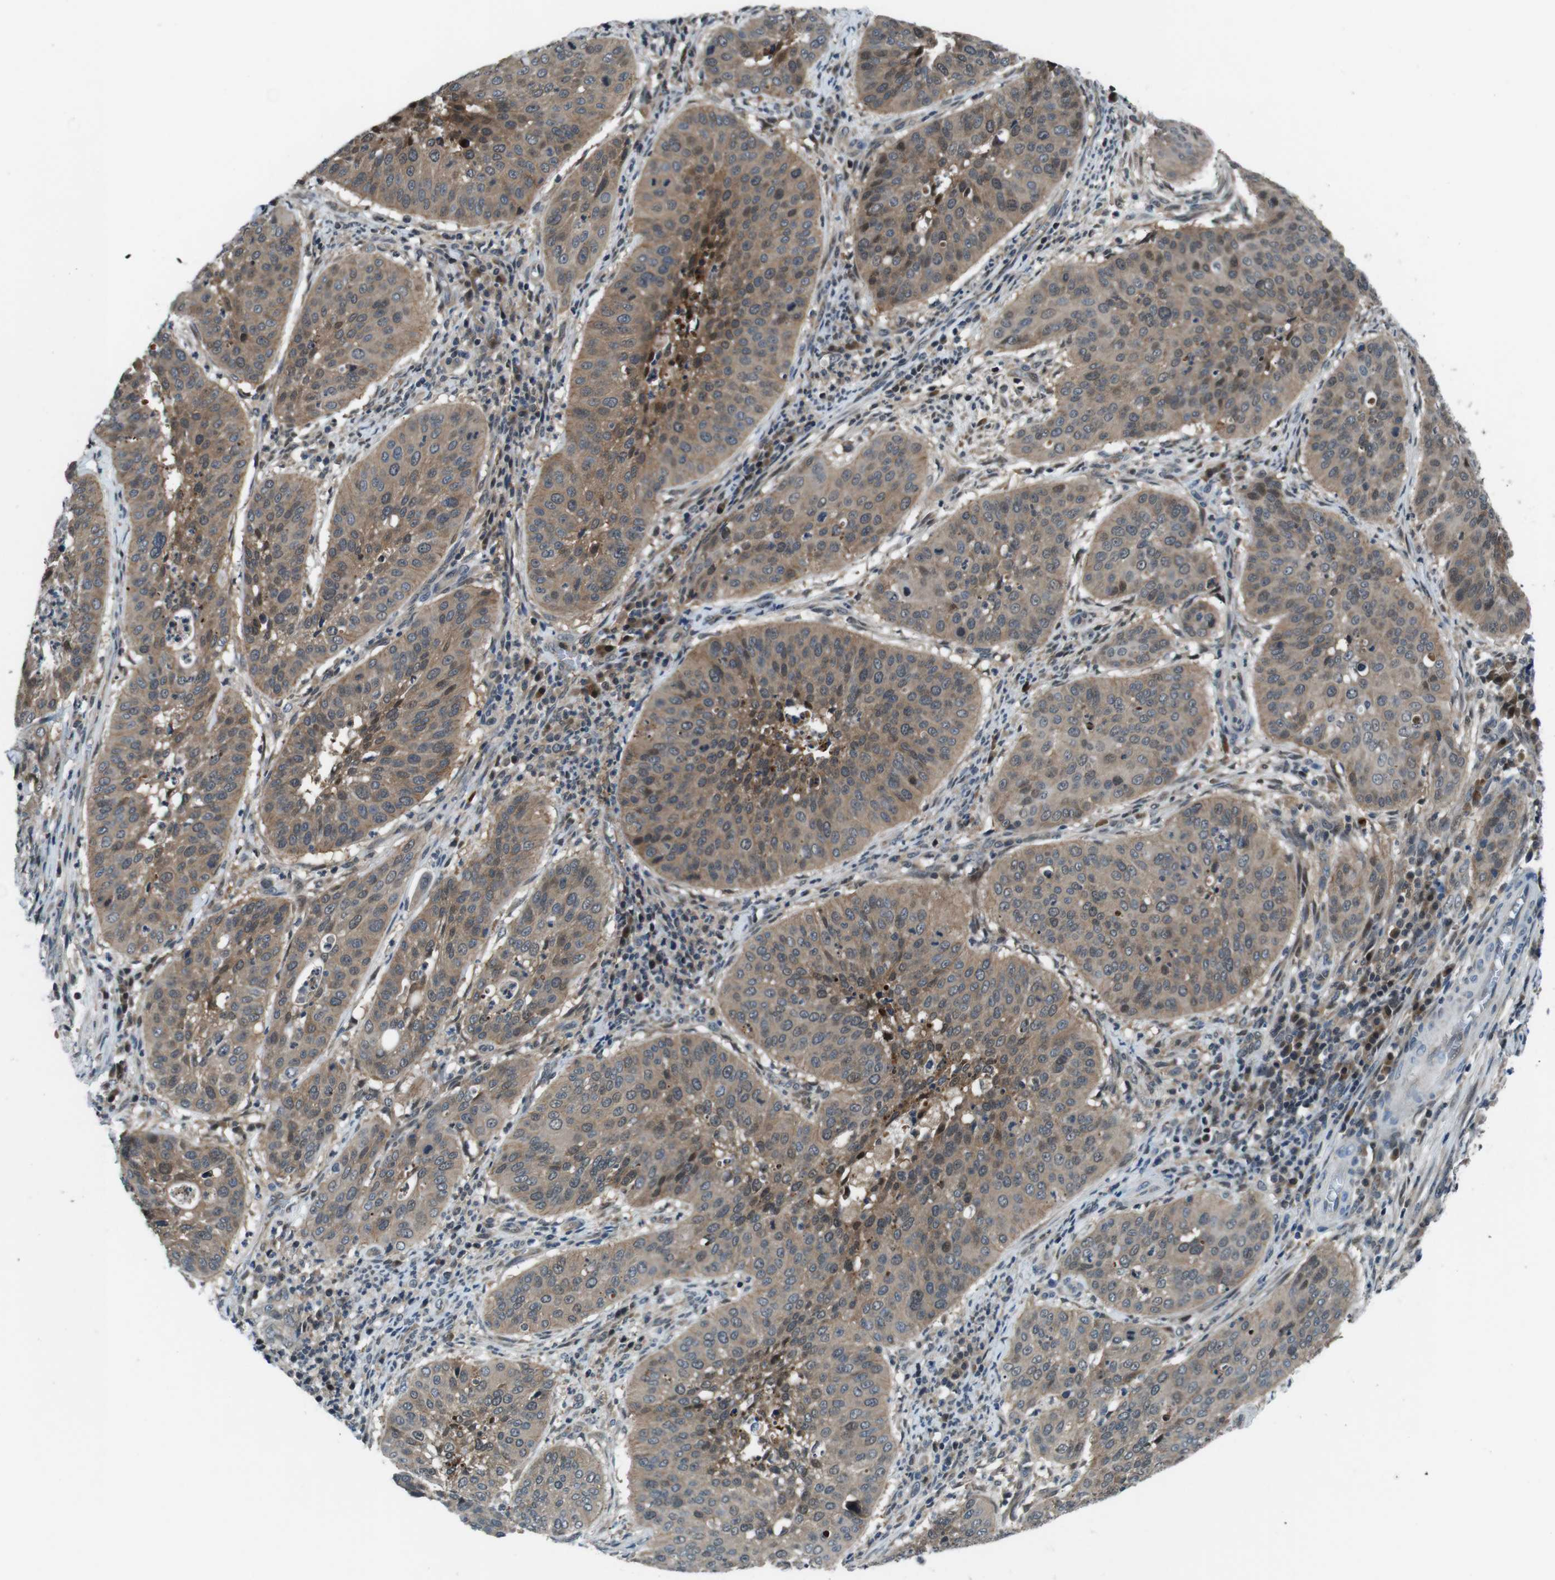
{"staining": {"intensity": "moderate", "quantity": ">75%", "location": "cytoplasmic/membranous"}, "tissue": "cervical cancer", "cell_type": "Tumor cells", "image_type": "cancer", "snomed": [{"axis": "morphology", "description": "Normal tissue, NOS"}, {"axis": "morphology", "description": "Squamous cell carcinoma, NOS"}, {"axis": "topography", "description": "Cervix"}], "caption": "A medium amount of moderate cytoplasmic/membranous staining is present in approximately >75% of tumor cells in cervical squamous cell carcinoma tissue.", "gene": "LRP5", "patient": {"sex": "female", "age": 39}}